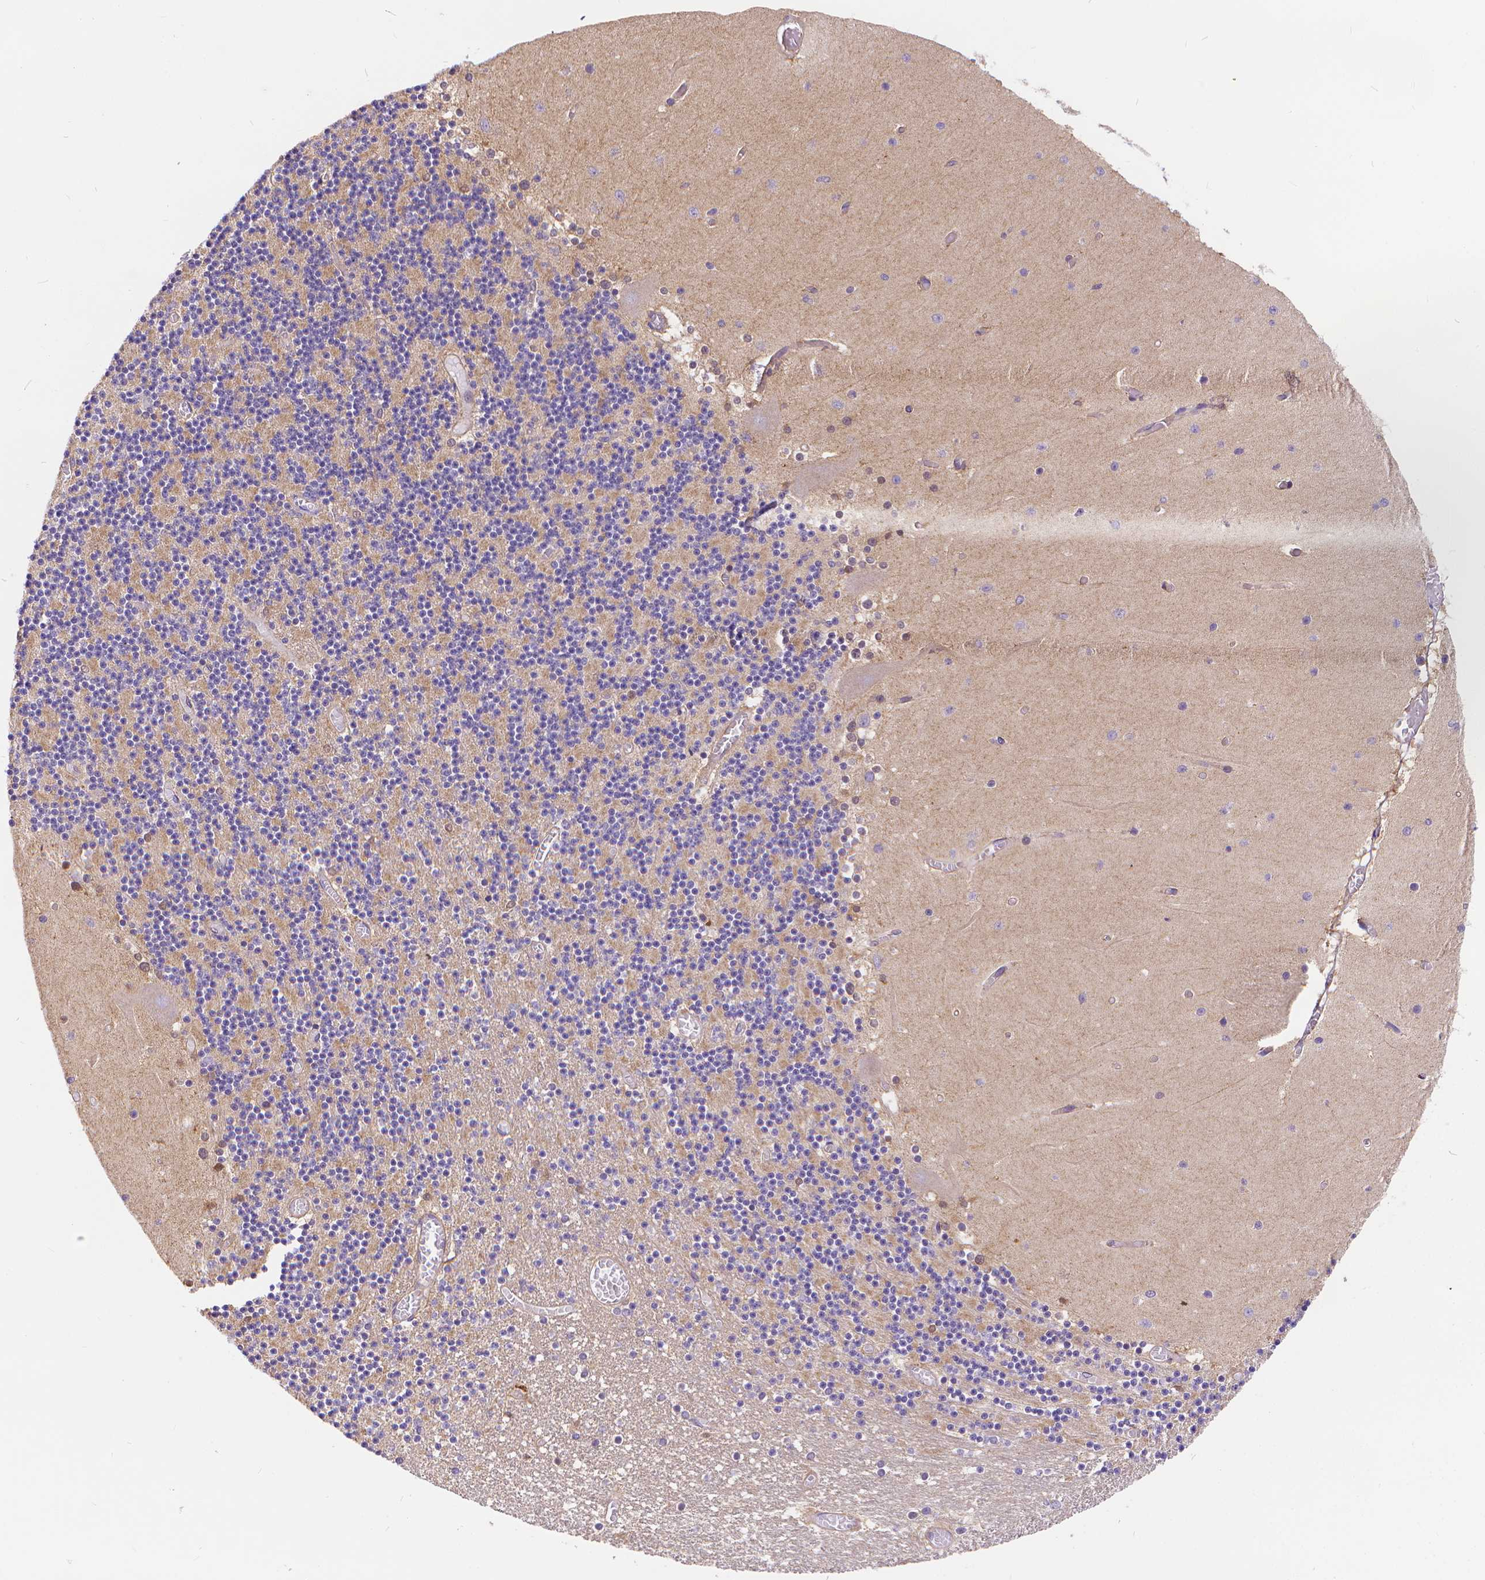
{"staining": {"intensity": "moderate", "quantity": "<25%", "location": "cytoplasmic/membranous"}, "tissue": "cerebellum", "cell_type": "Cells in granular layer", "image_type": "normal", "snomed": [{"axis": "morphology", "description": "Normal tissue, NOS"}, {"axis": "topography", "description": "Cerebellum"}], "caption": "Immunohistochemical staining of normal human cerebellum exhibits <25% levels of moderate cytoplasmic/membranous protein expression in about <25% of cells in granular layer.", "gene": "ARAP1", "patient": {"sex": "female", "age": 28}}